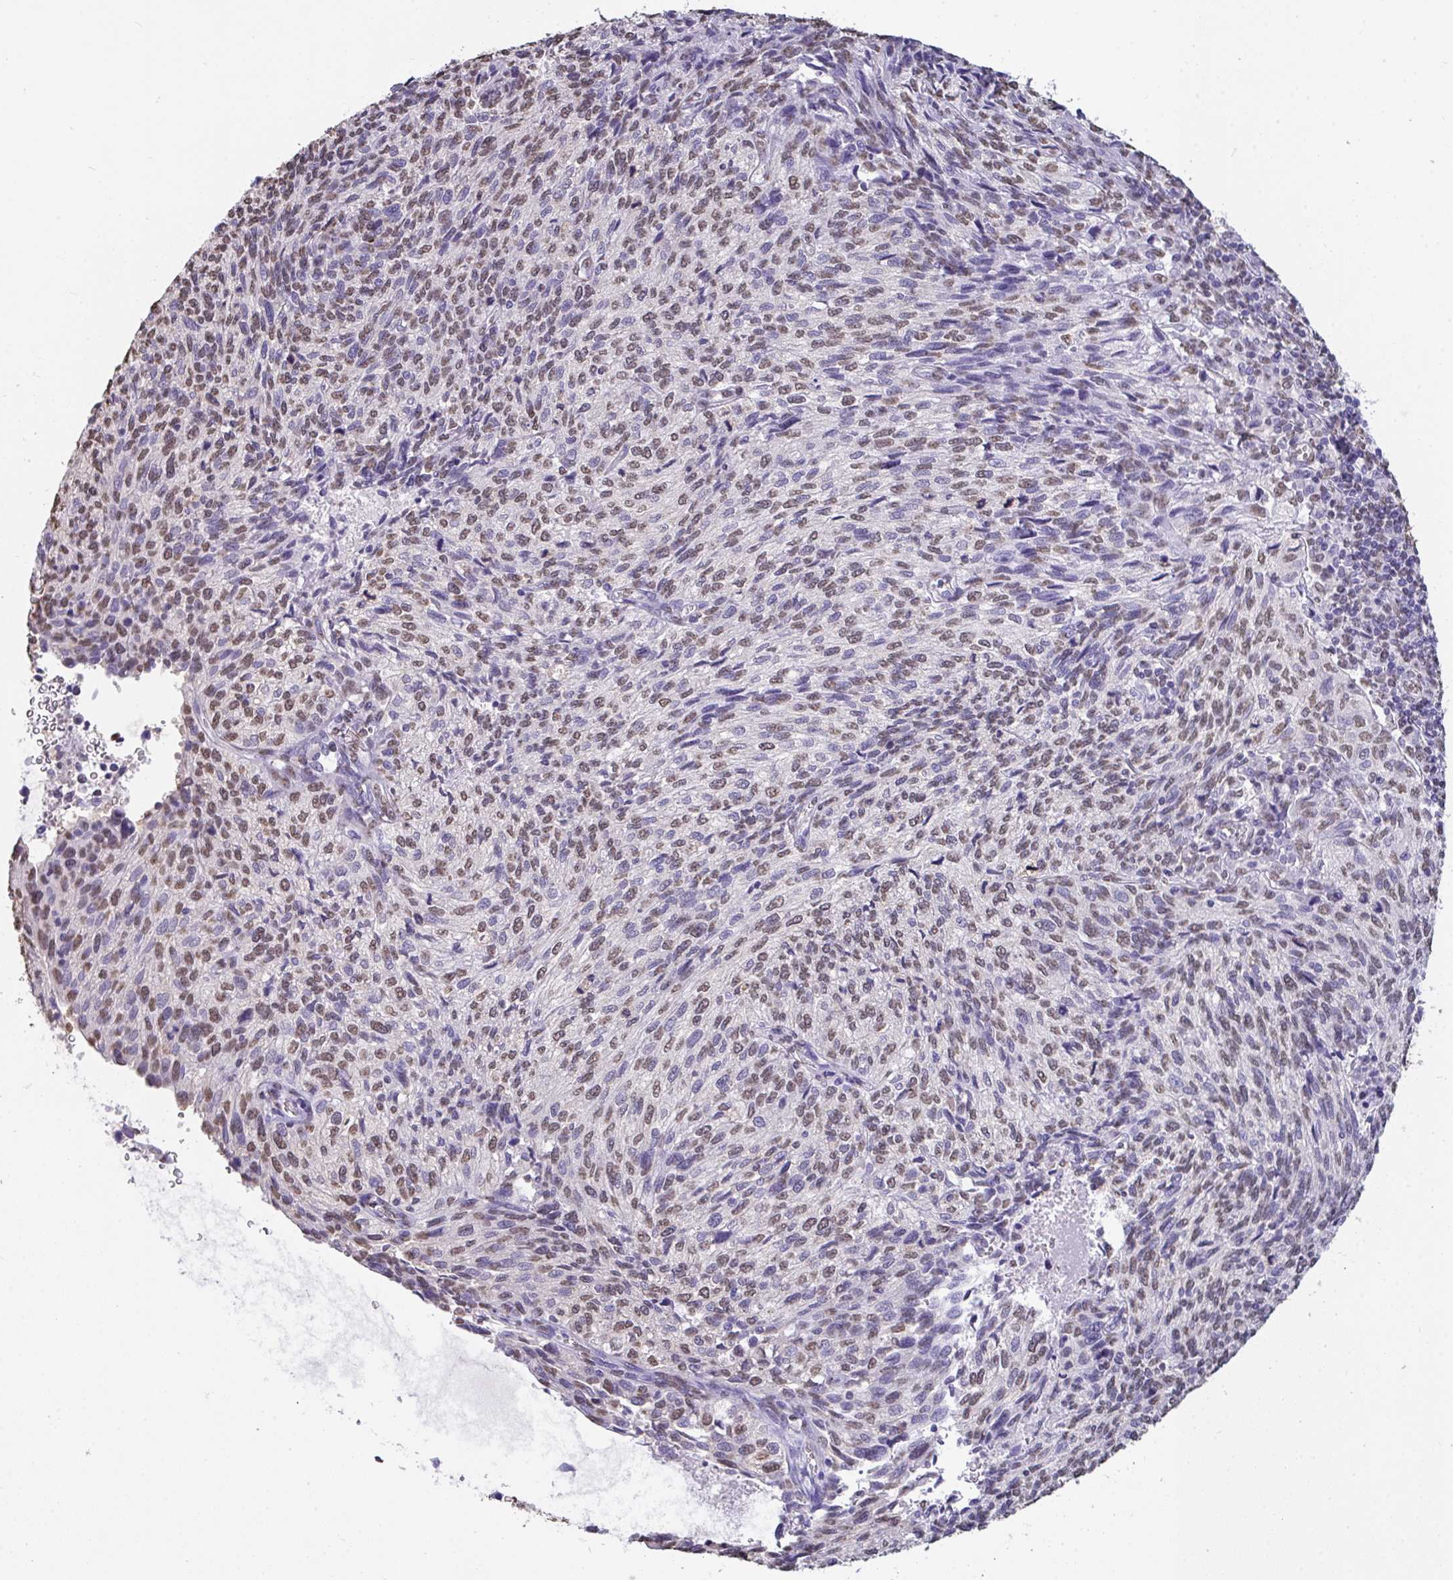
{"staining": {"intensity": "moderate", "quantity": ">75%", "location": "nuclear"}, "tissue": "cervical cancer", "cell_type": "Tumor cells", "image_type": "cancer", "snomed": [{"axis": "morphology", "description": "Squamous cell carcinoma, NOS"}, {"axis": "topography", "description": "Cervix"}], "caption": "Squamous cell carcinoma (cervical) stained with a protein marker shows moderate staining in tumor cells.", "gene": "SEMA6B", "patient": {"sex": "female", "age": 45}}